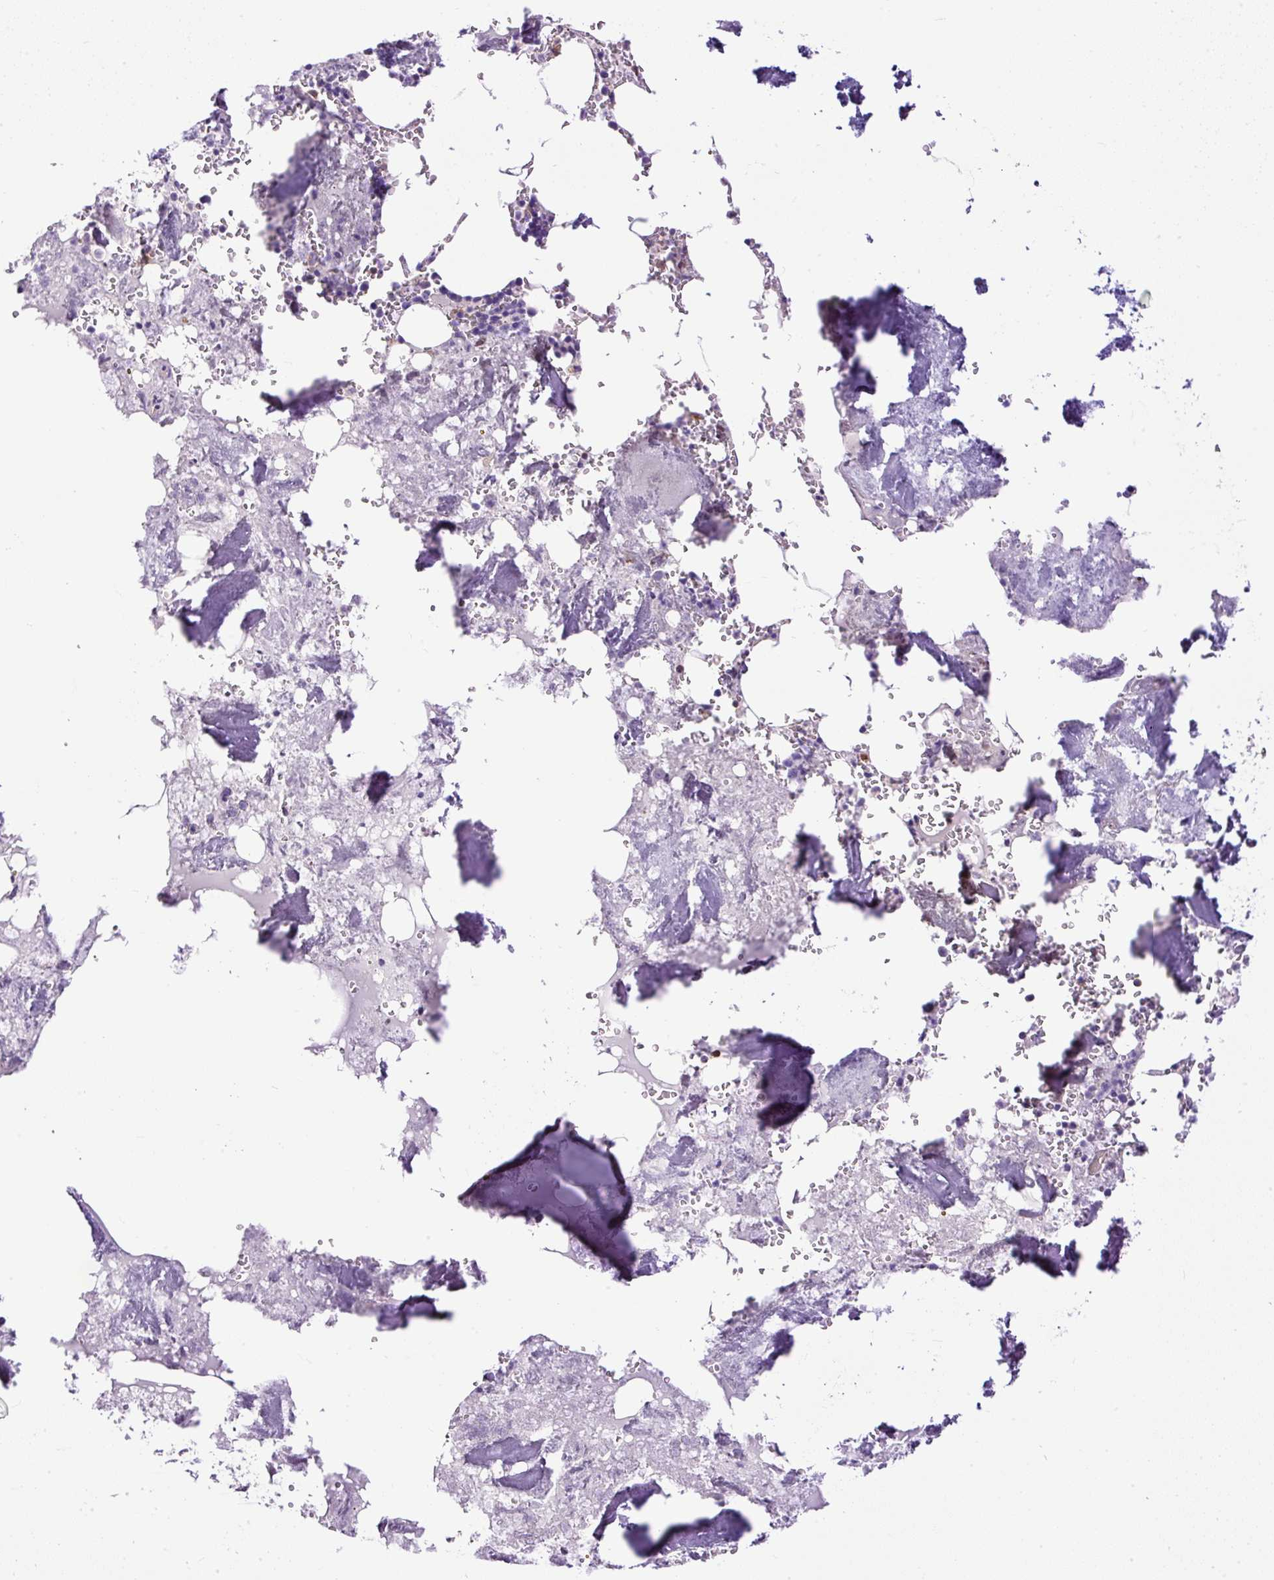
{"staining": {"intensity": "negative", "quantity": "none", "location": "none"}, "tissue": "bone marrow", "cell_type": "Hematopoietic cells", "image_type": "normal", "snomed": [{"axis": "morphology", "description": "Normal tissue, NOS"}, {"axis": "topography", "description": "Bone marrow"}], "caption": "Immunohistochemistry (IHC) micrograph of benign bone marrow: bone marrow stained with DAB exhibits no significant protein expression in hematopoietic cells.", "gene": "MAP1S", "patient": {"sex": "male", "age": 54}}